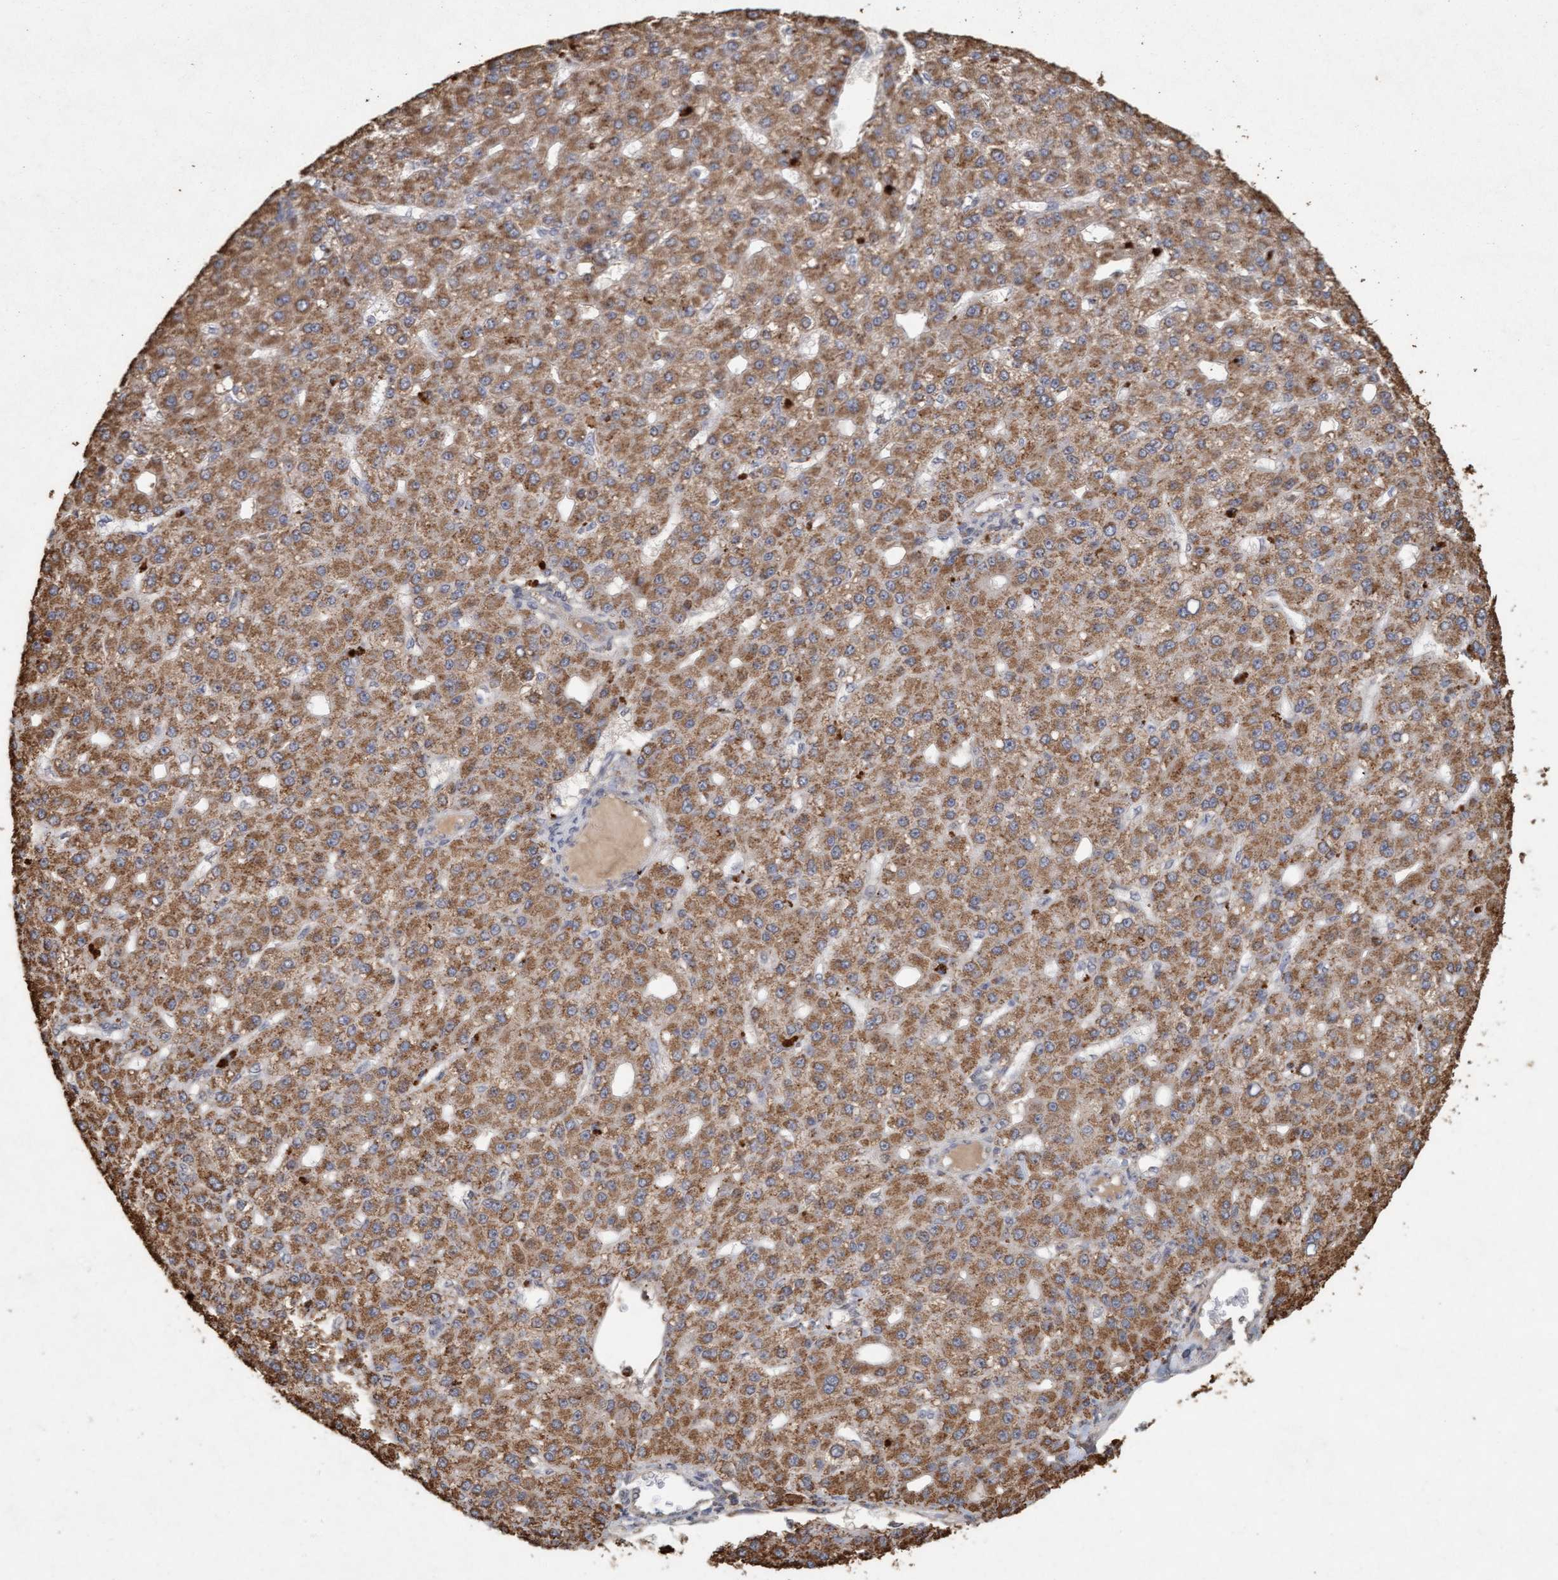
{"staining": {"intensity": "moderate", "quantity": ">75%", "location": "cytoplasmic/membranous"}, "tissue": "liver cancer", "cell_type": "Tumor cells", "image_type": "cancer", "snomed": [{"axis": "morphology", "description": "Carcinoma, Hepatocellular, NOS"}, {"axis": "topography", "description": "Liver"}], "caption": "Tumor cells reveal medium levels of moderate cytoplasmic/membranous expression in approximately >75% of cells in human liver cancer. The staining was performed using DAB to visualize the protein expression in brown, while the nuclei were stained in blue with hematoxylin (Magnification: 20x).", "gene": "VSIG8", "patient": {"sex": "male", "age": 67}}